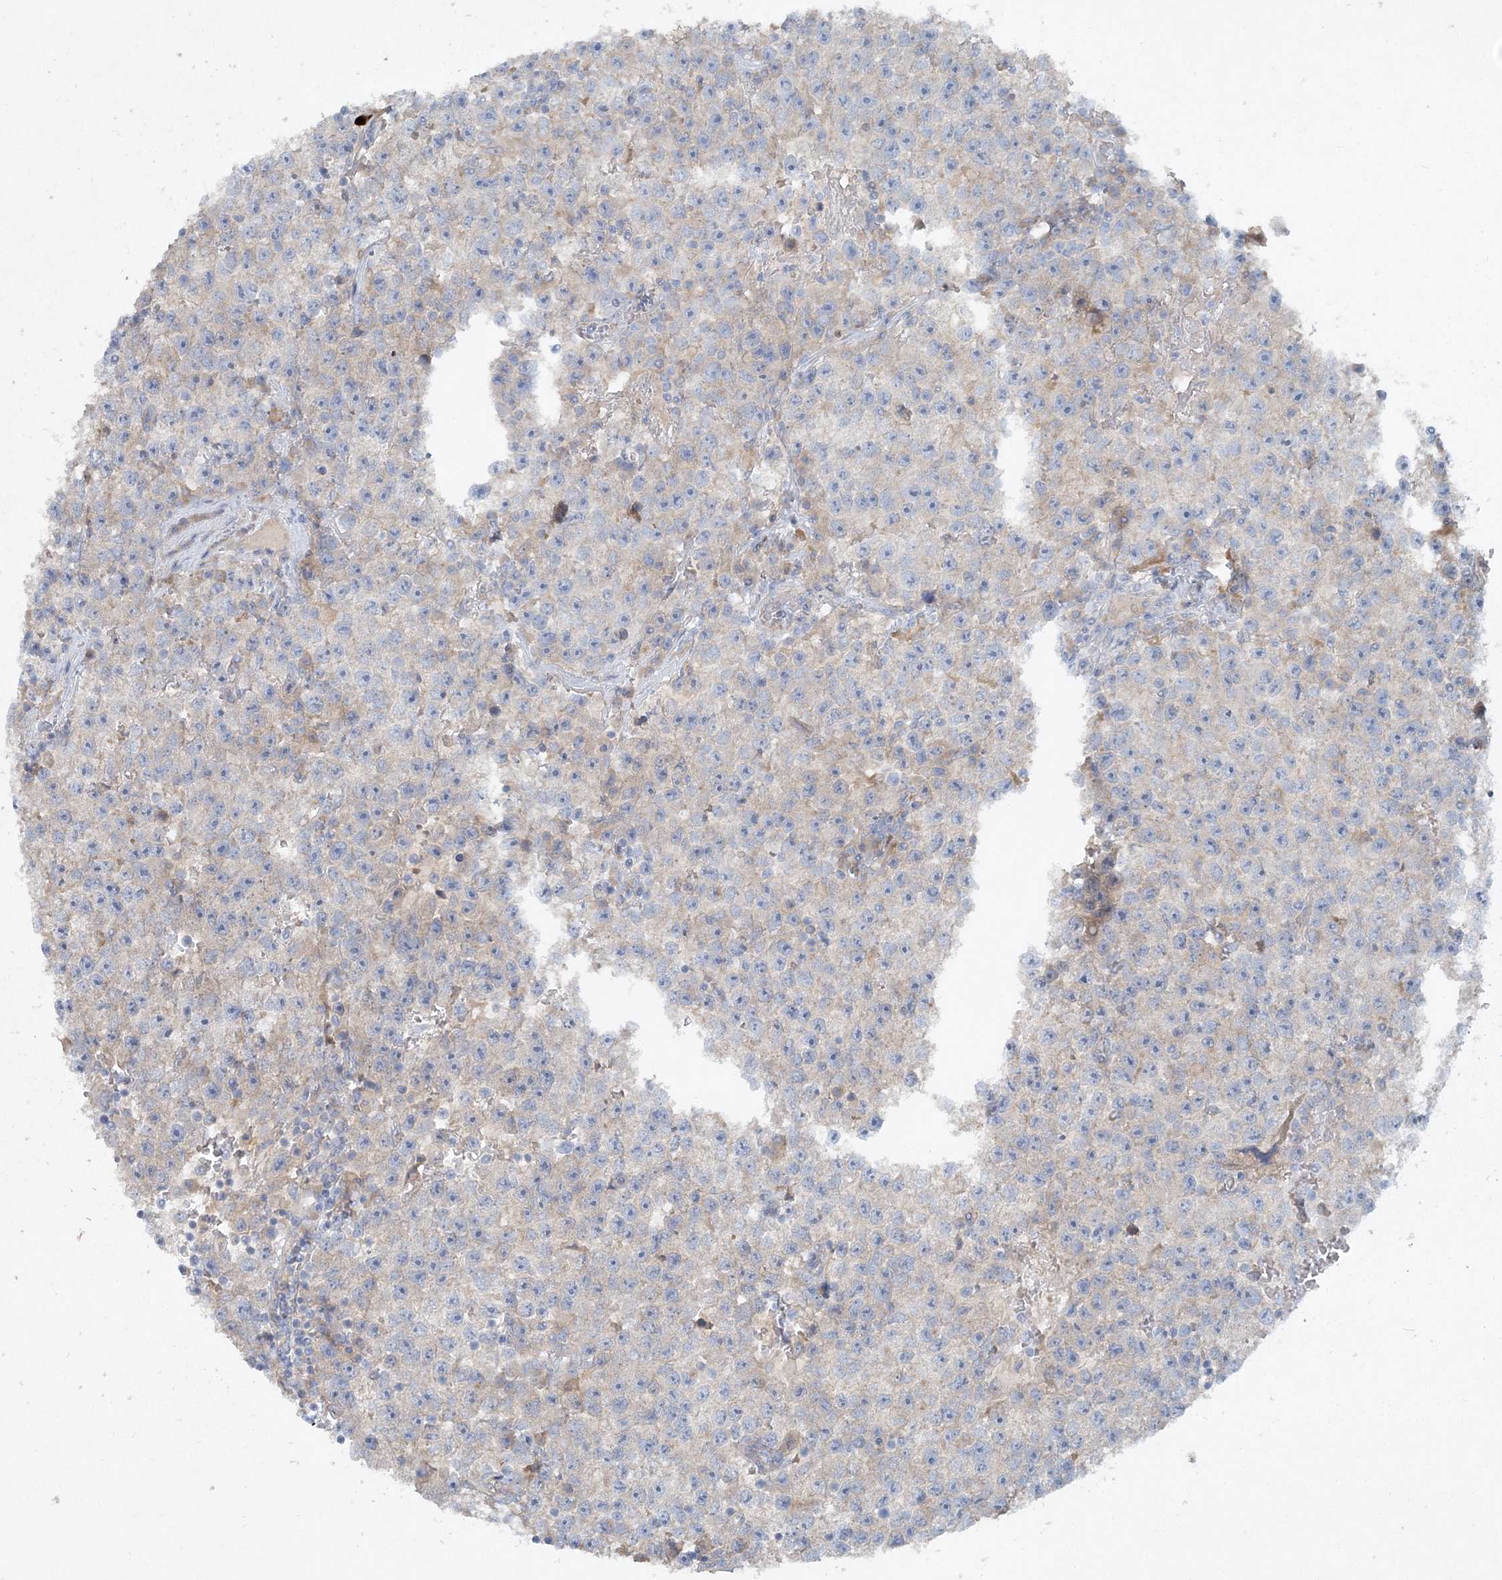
{"staining": {"intensity": "negative", "quantity": "none", "location": "none"}, "tissue": "testis cancer", "cell_type": "Tumor cells", "image_type": "cancer", "snomed": [{"axis": "morphology", "description": "Seminoma, NOS"}, {"axis": "topography", "description": "Testis"}], "caption": "Testis seminoma was stained to show a protein in brown. There is no significant staining in tumor cells. Brightfield microscopy of immunohistochemistry stained with DAB (brown) and hematoxylin (blue), captured at high magnification.", "gene": "ATP11A", "patient": {"sex": "male", "age": 22}}